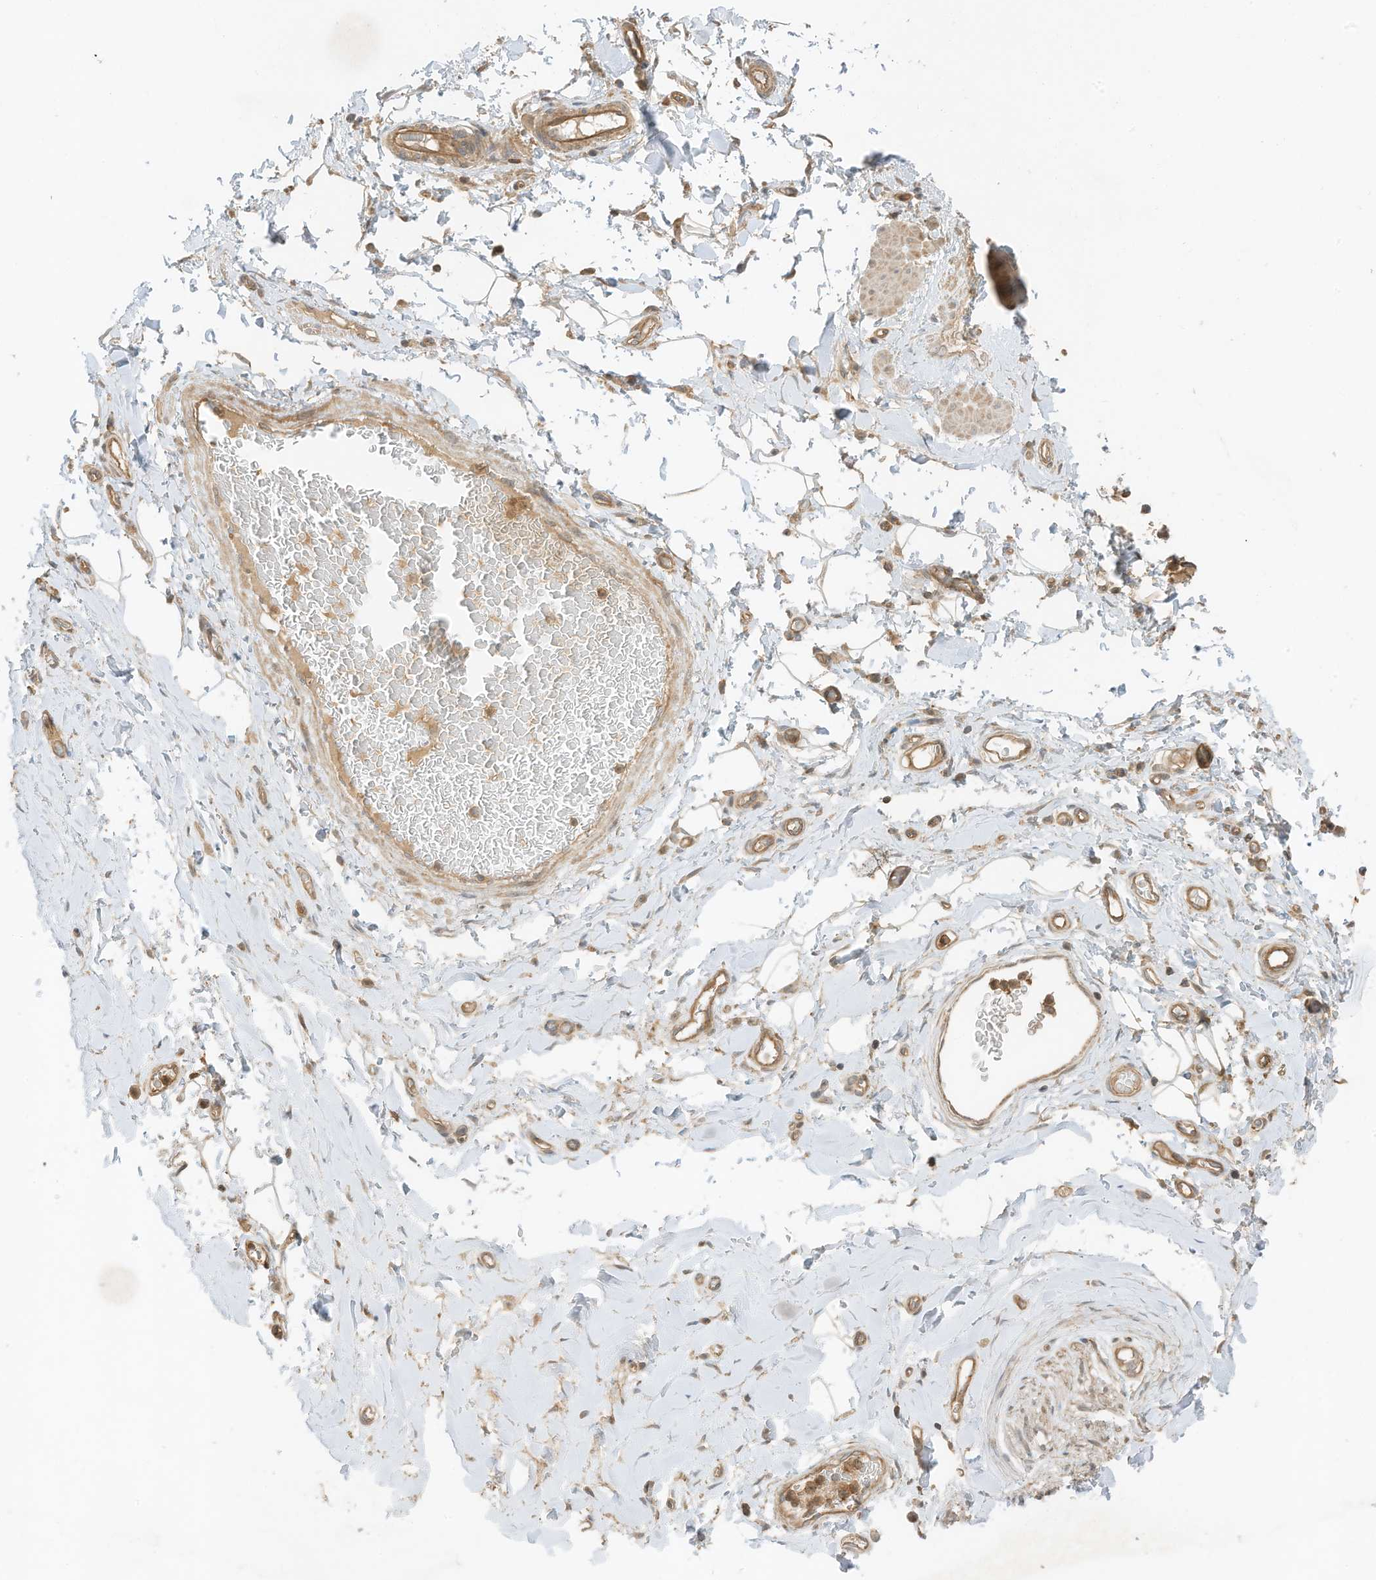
{"staining": {"intensity": "weak", "quantity": ">75%", "location": "cytoplasmic/membranous"}, "tissue": "adipose tissue", "cell_type": "Adipocytes", "image_type": "normal", "snomed": [{"axis": "morphology", "description": "Normal tissue, NOS"}, {"axis": "morphology", "description": "Adenocarcinoma, NOS"}, {"axis": "topography", "description": "Stomach, upper"}, {"axis": "topography", "description": "Peripheral nerve tissue"}], "caption": "The photomicrograph exhibits a brown stain indicating the presence of a protein in the cytoplasmic/membranous of adipocytes in adipose tissue. (DAB = brown stain, brightfield microscopy at high magnification).", "gene": "SLC25A12", "patient": {"sex": "male", "age": 62}}